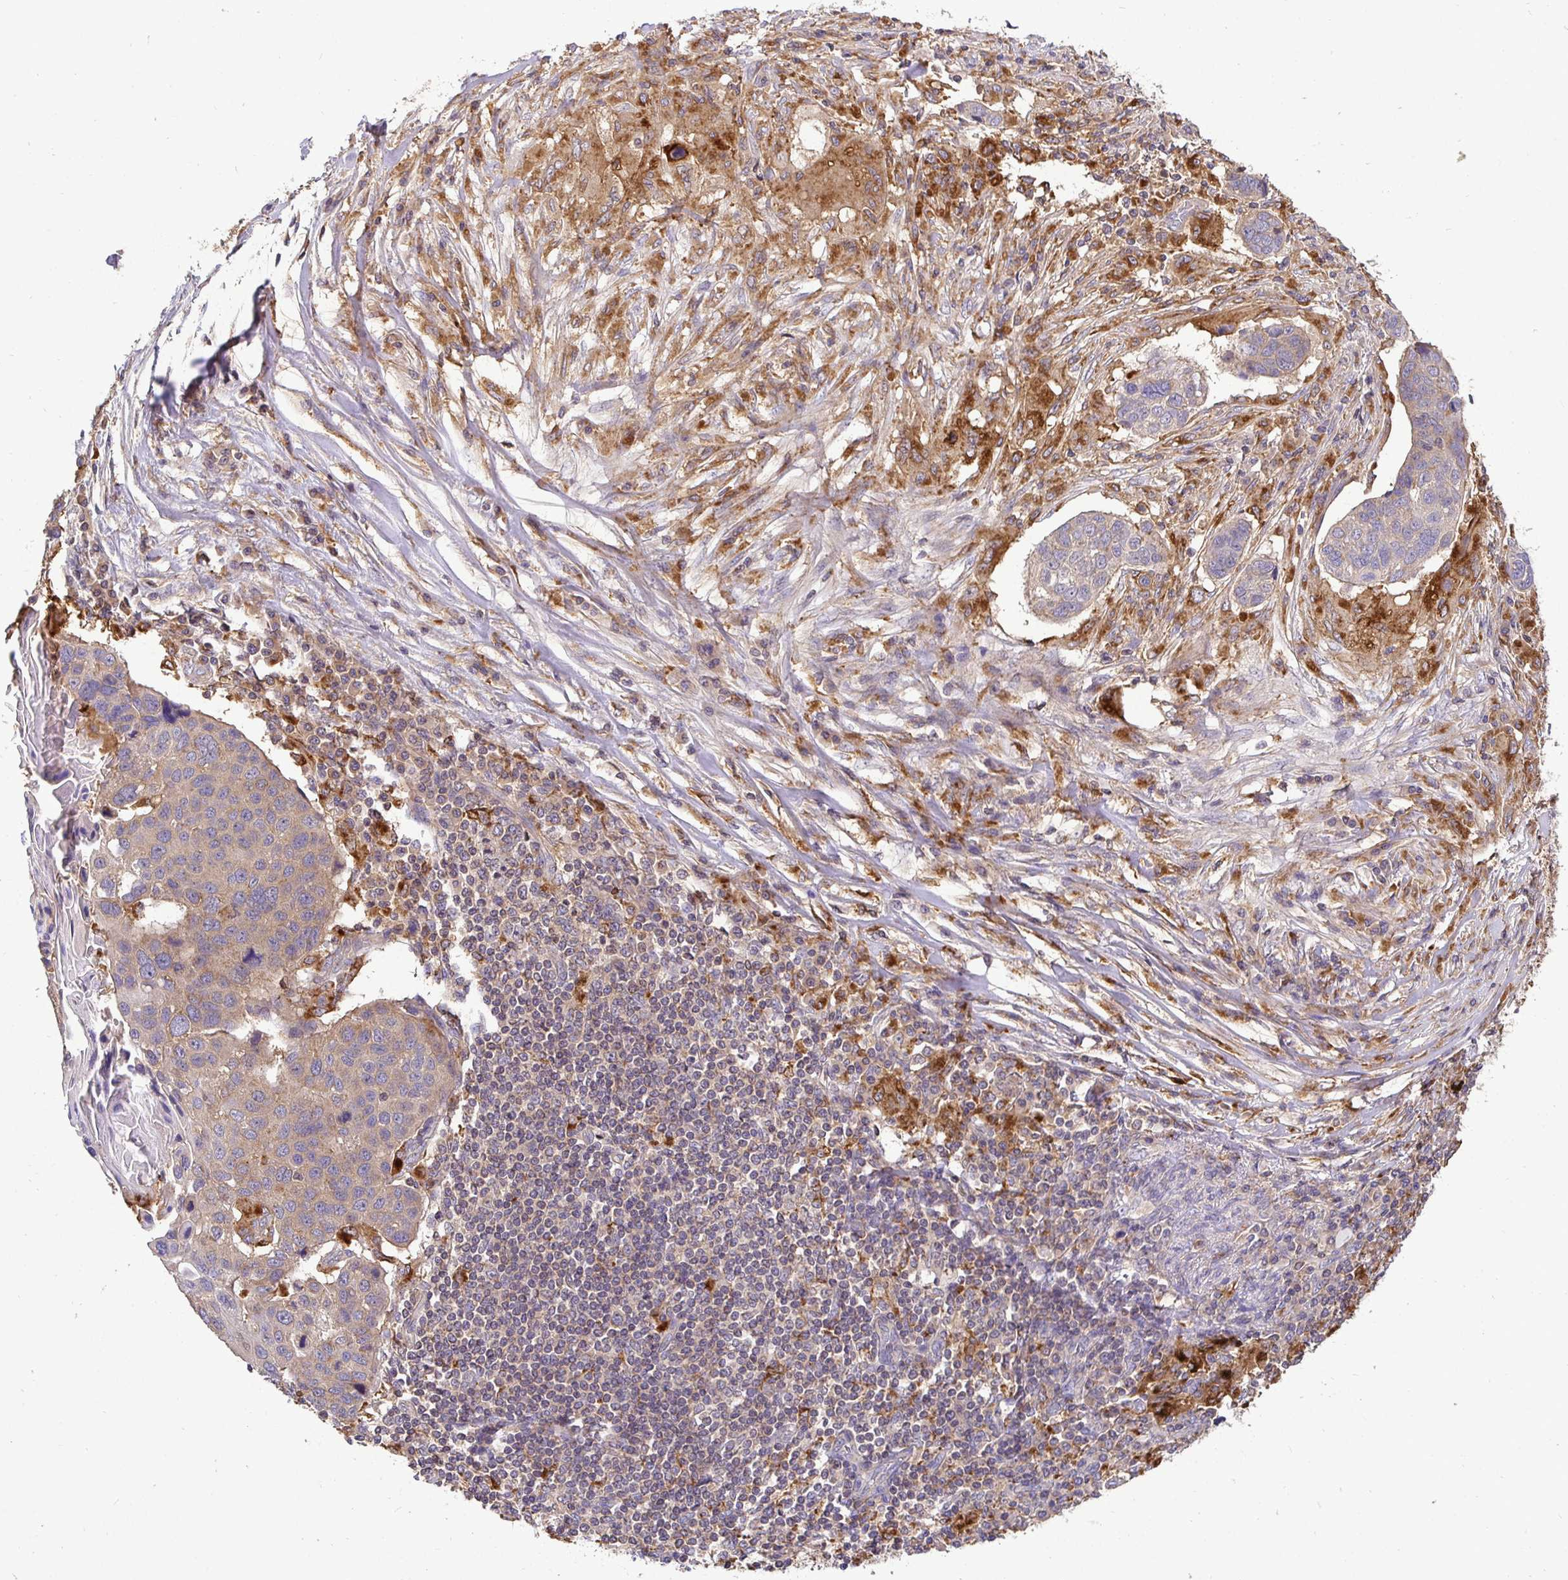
{"staining": {"intensity": "weak", "quantity": "25%-75%", "location": "cytoplasmic/membranous"}, "tissue": "lung cancer", "cell_type": "Tumor cells", "image_type": "cancer", "snomed": [{"axis": "morphology", "description": "Squamous cell carcinoma, NOS"}, {"axis": "topography", "description": "Lymph node"}, {"axis": "topography", "description": "Lung"}], "caption": "Immunohistochemical staining of squamous cell carcinoma (lung) reveals weak cytoplasmic/membranous protein expression in approximately 25%-75% of tumor cells.", "gene": "ATP6V1F", "patient": {"sex": "male", "age": 61}}